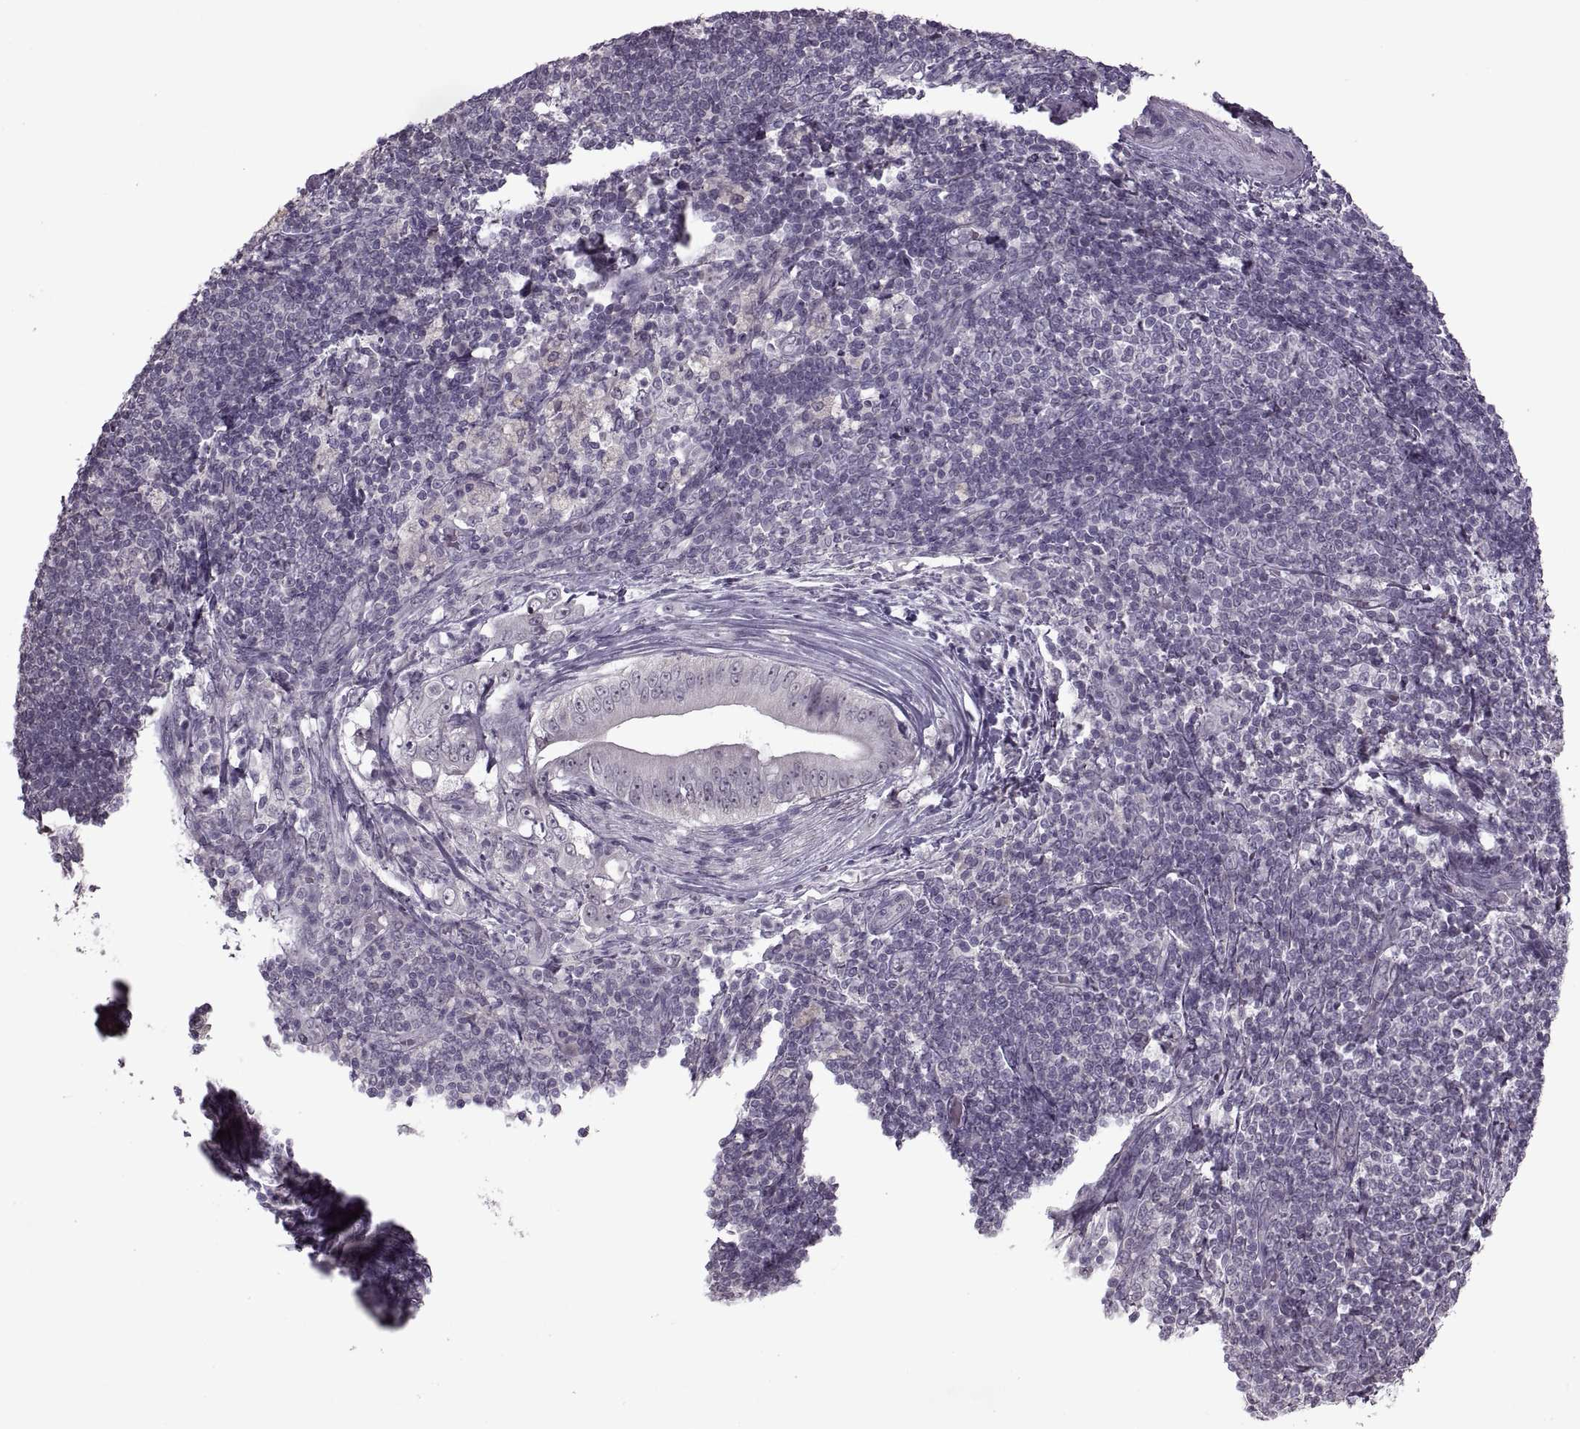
{"staining": {"intensity": "negative", "quantity": "none", "location": "none"}, "tissue": "pancreatic cancer", "cell_type": "Tumor cells", "image_type": "cancer", "snomed": [{"axis": "morphology", "description": "Adenocarcinoma, NOS"}, {"axis": "topography", "description": "Pancreas"}], "caption": "Tumor cells show no significant staining in pancreatic adenocarcinoma.", "gene": "MGAT4D", "patient": {"sex": "male", "age": 71}}